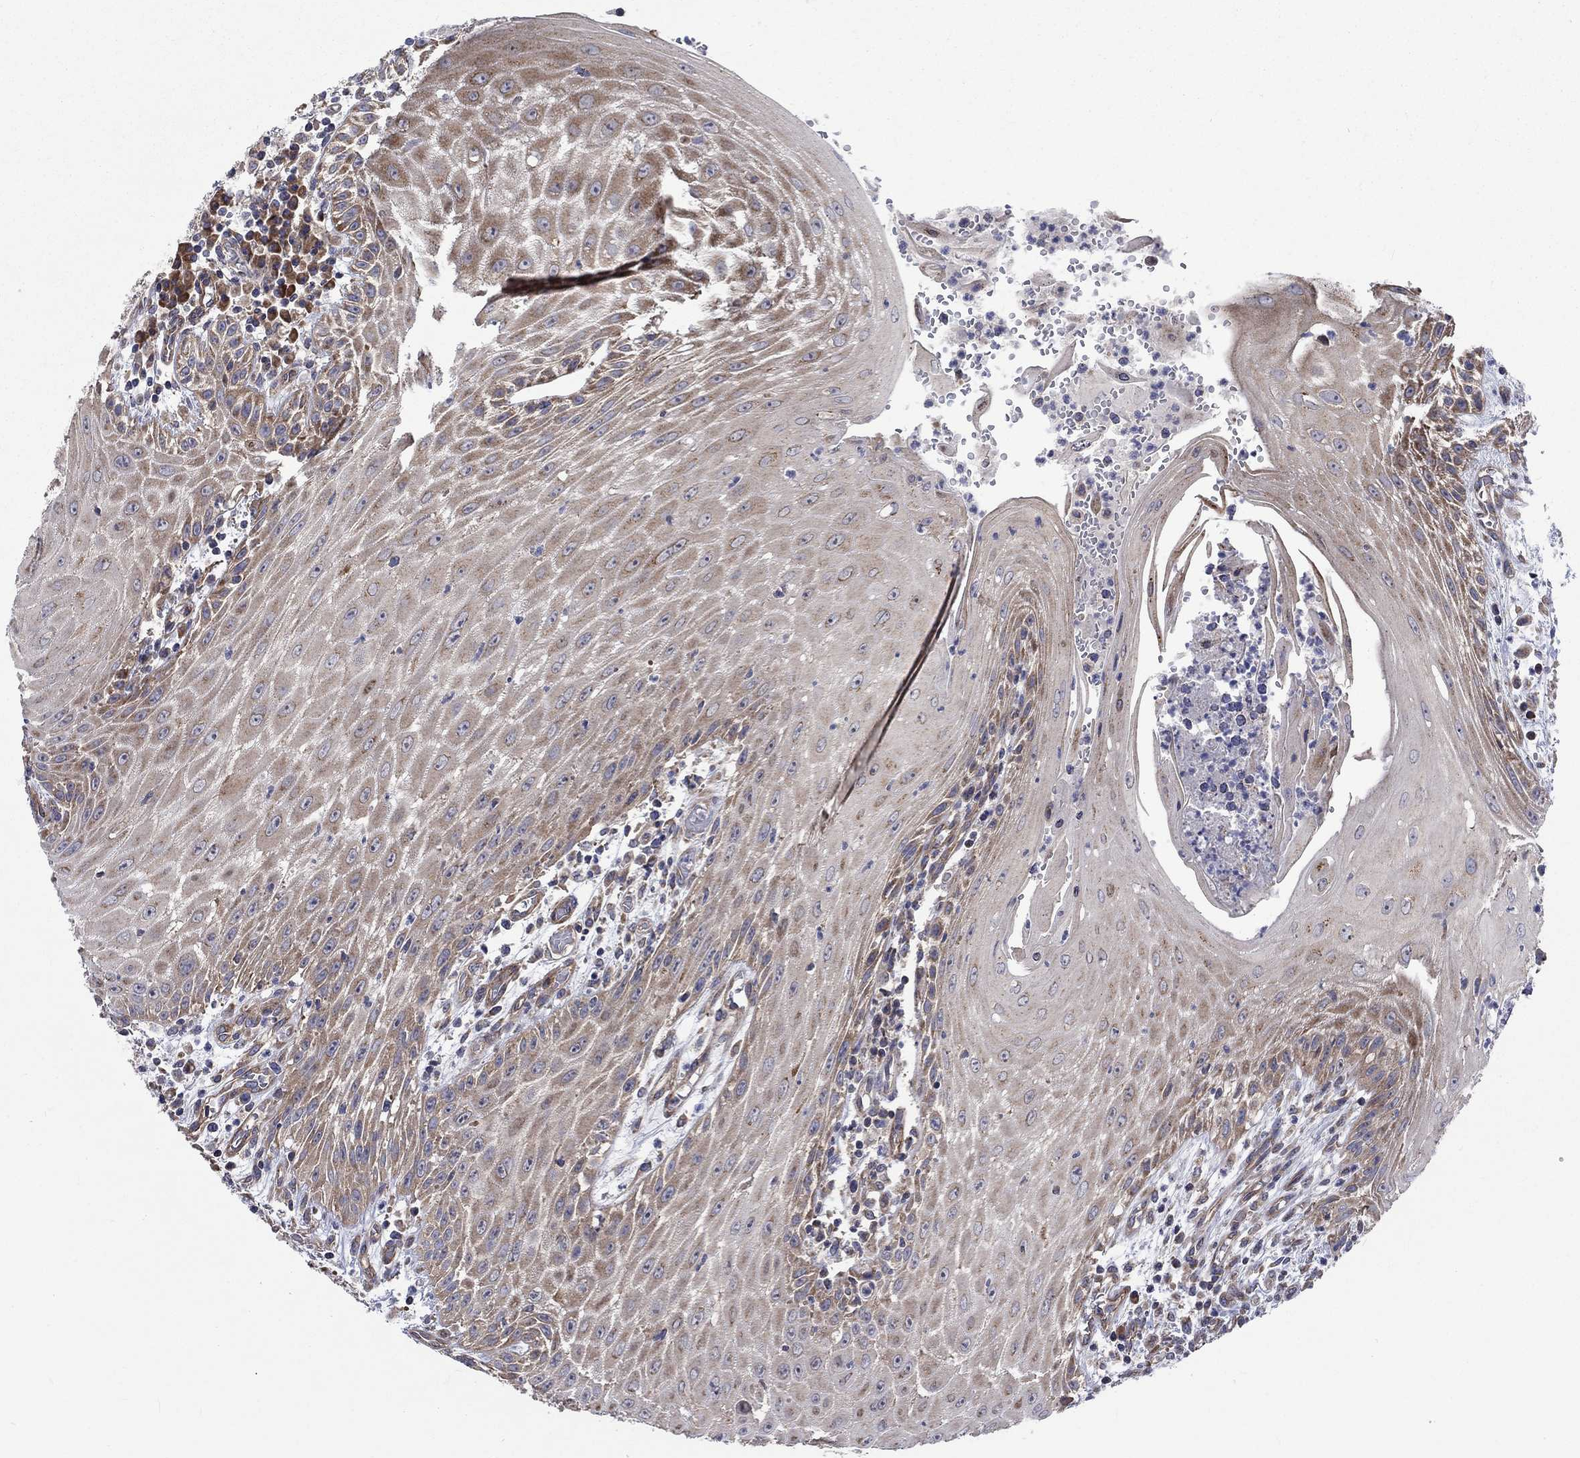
{"staining": {"intensity": "weak", "quantity": "25%-75%", "location": "cytoplasmic/membranous"}, "tissue": "head and neck cancer", "cell_type": "Tumor cells", "image_type": "cancer", "snomed": [{"axis": "morphology", "description": "Squamous cell carcinoma, NOS"}, {"axis": "topography", "description": "Oral tissue"}, {"axis": "topography", "description": "Head-Neck"}], "caption": "Immunohistochemical staining of human squamous cell carcinoma (head and neck) shows low levels of weak cytoplasmic/membranous positivity in approximately 25%-75% of tumor cells. (DAB (3,3'-diaminobenzidine) = brown stain, brightfield microscopy at high magnification).", "gene": "RPLP0", "patient": {"sex": "male", "age": 58}}